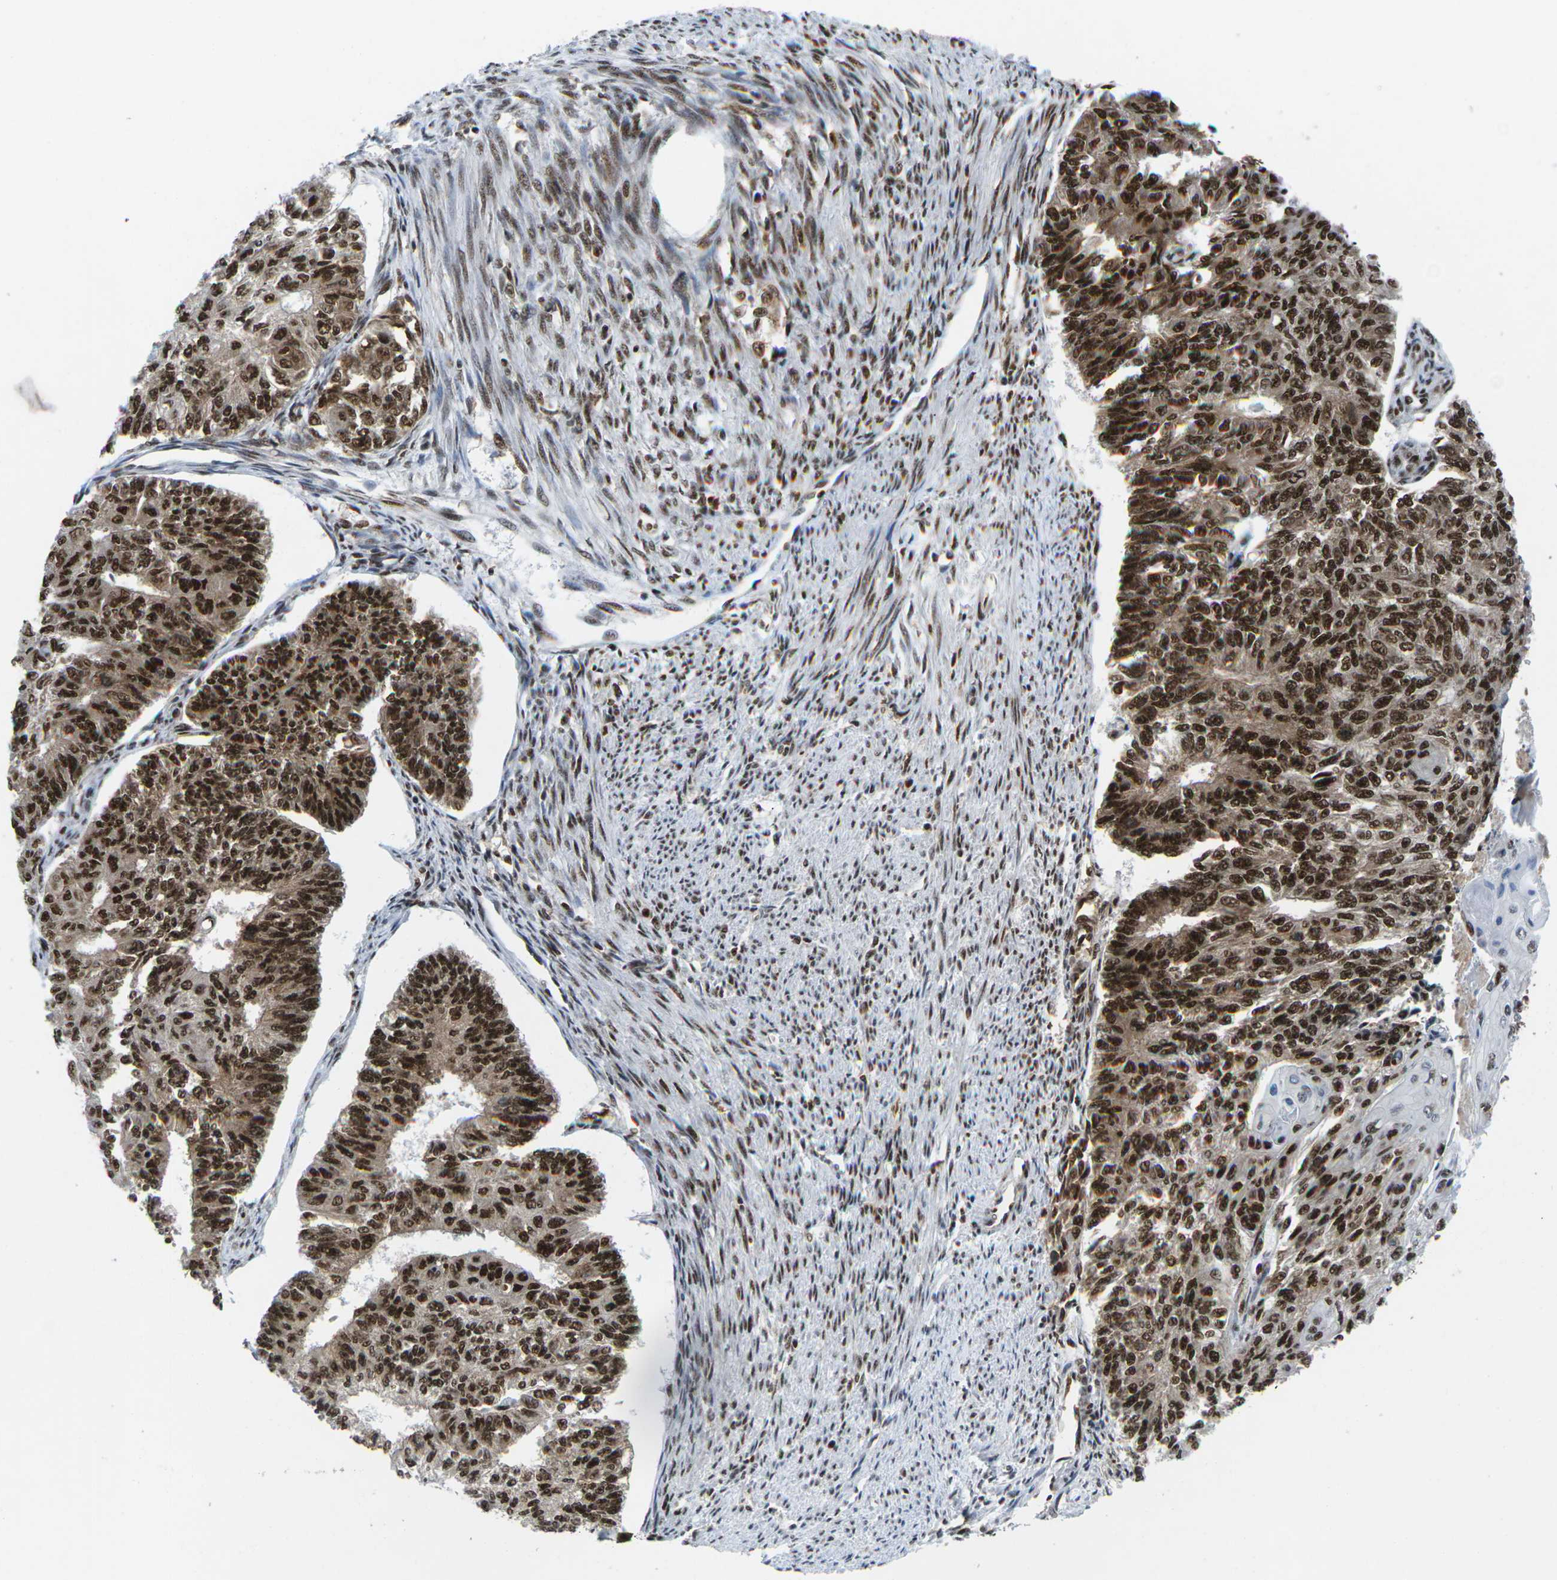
{"staining": {"intensity": "strong", "quantity": ">75%", "location": "cytoplasmic/membranous,nuclear"}, "tissue": "endometrial cancer", "cell_type": "Tumor cells", "image_type": "cancer", "snomed": [{"axis": "morphology", "description": "Adenocarcinoma, NOS"}, {"axis": "topography", "description": "Endometrium"}], "caption": "Human adenocarcinoma (endometrial) stained with a protein marker shows strong staining in tumor cells.", "gene": "MAGOH", "patient": {"sex": "female", "age": 32}}